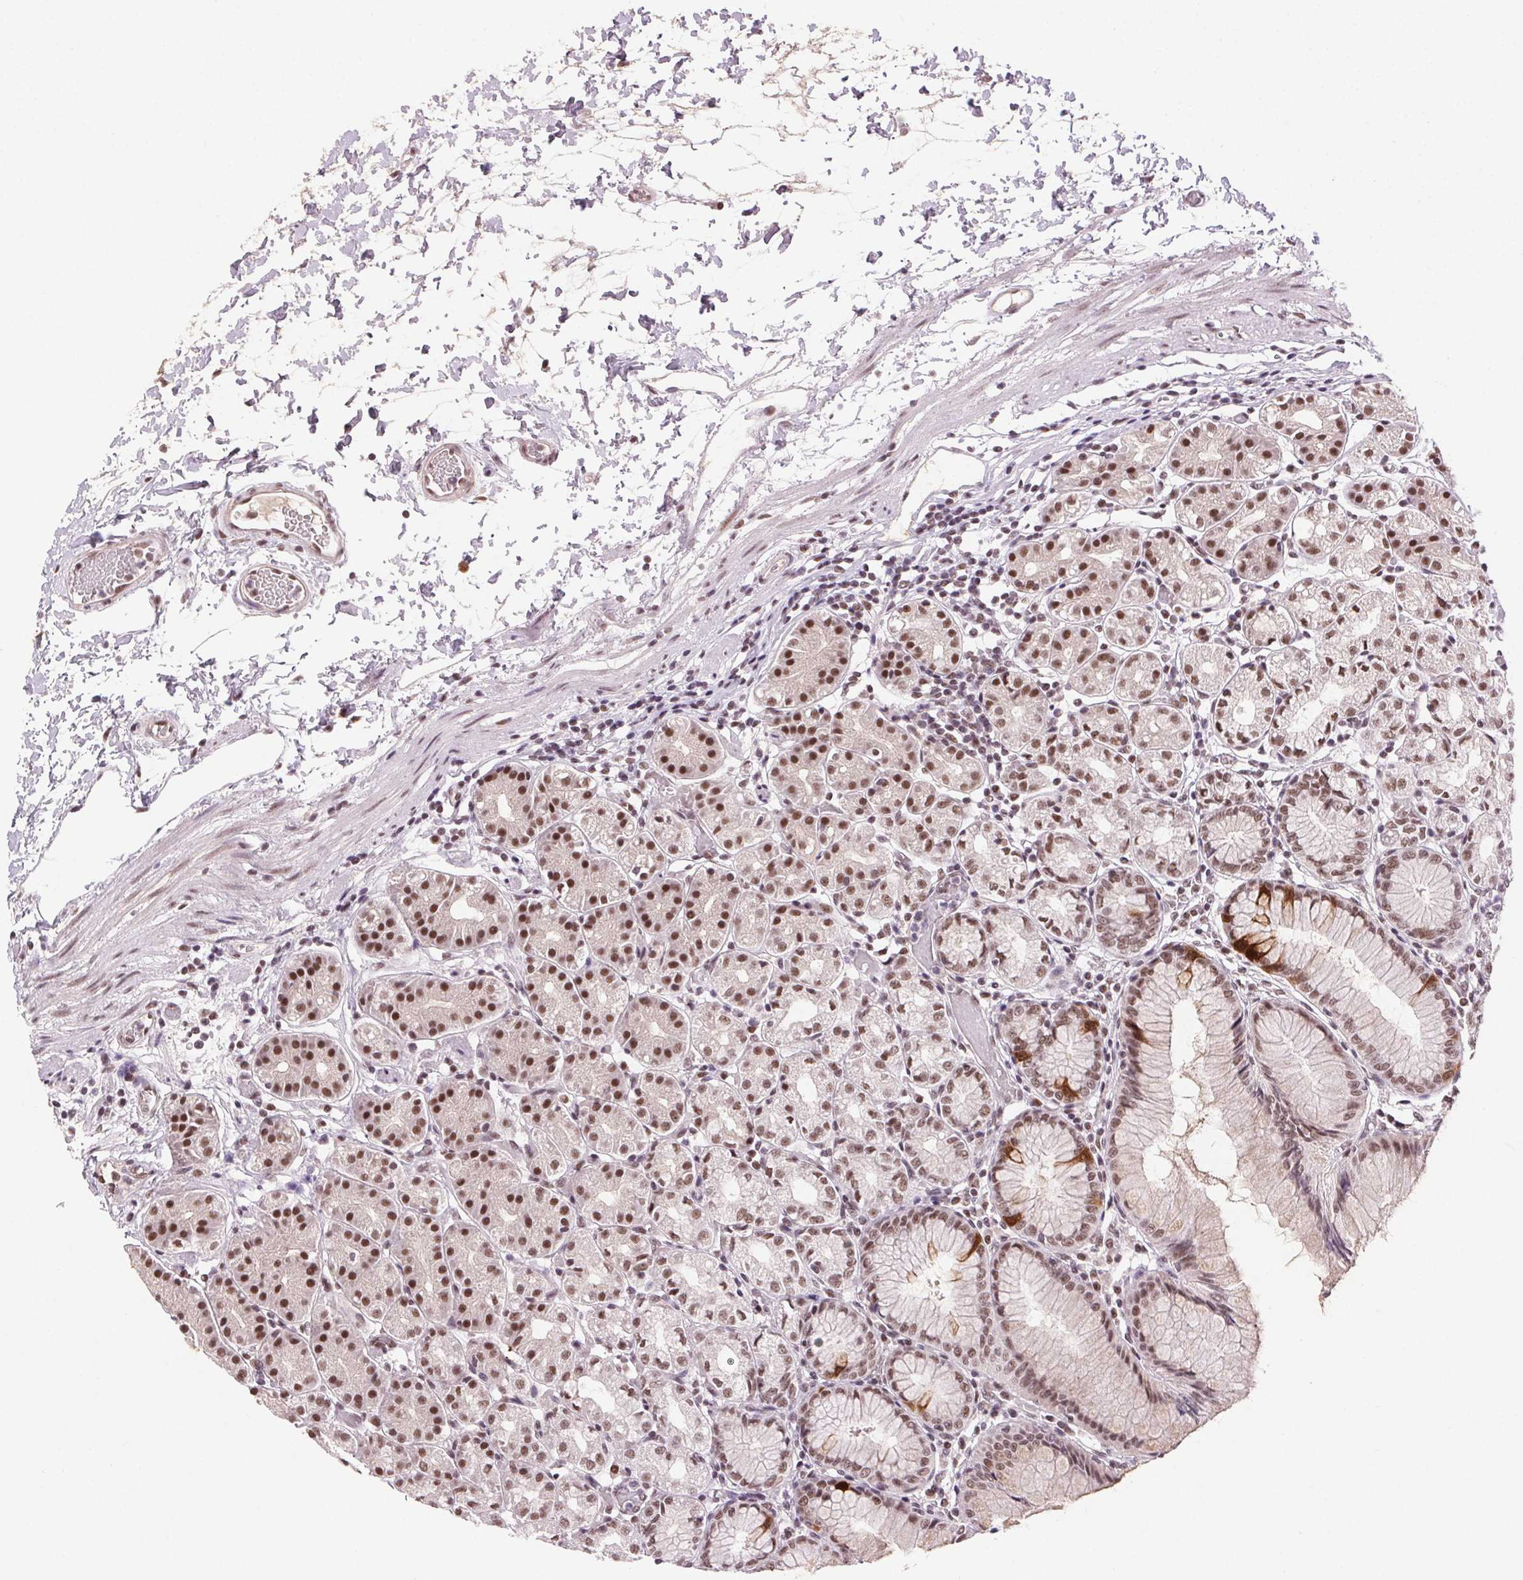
{"staining": {"intensity": "strong", "quantity": "25%-75%", "location": "cytoplasmic/membranous,nuclear"}, "tissue": "stomach", "cell_type": "Glandular cells", "image_type": "normal", "snomed": [{"axis": "morphology", "description": "Normal tissue, NOS"}, {"axis": "topography", "description": "Stomach"}], "caption": "A high amount of strong cytoplasmic/membranous,nuclear positivity is present in about 25%-75% of glandular cells in normal stomach. The staining was performed using DAB, with brown indicating positive protein expression. Nuclei are stained blue with hematoxylin.", "gene": "CD2BP2", "patient": {"sex": "female", "age": 57}}